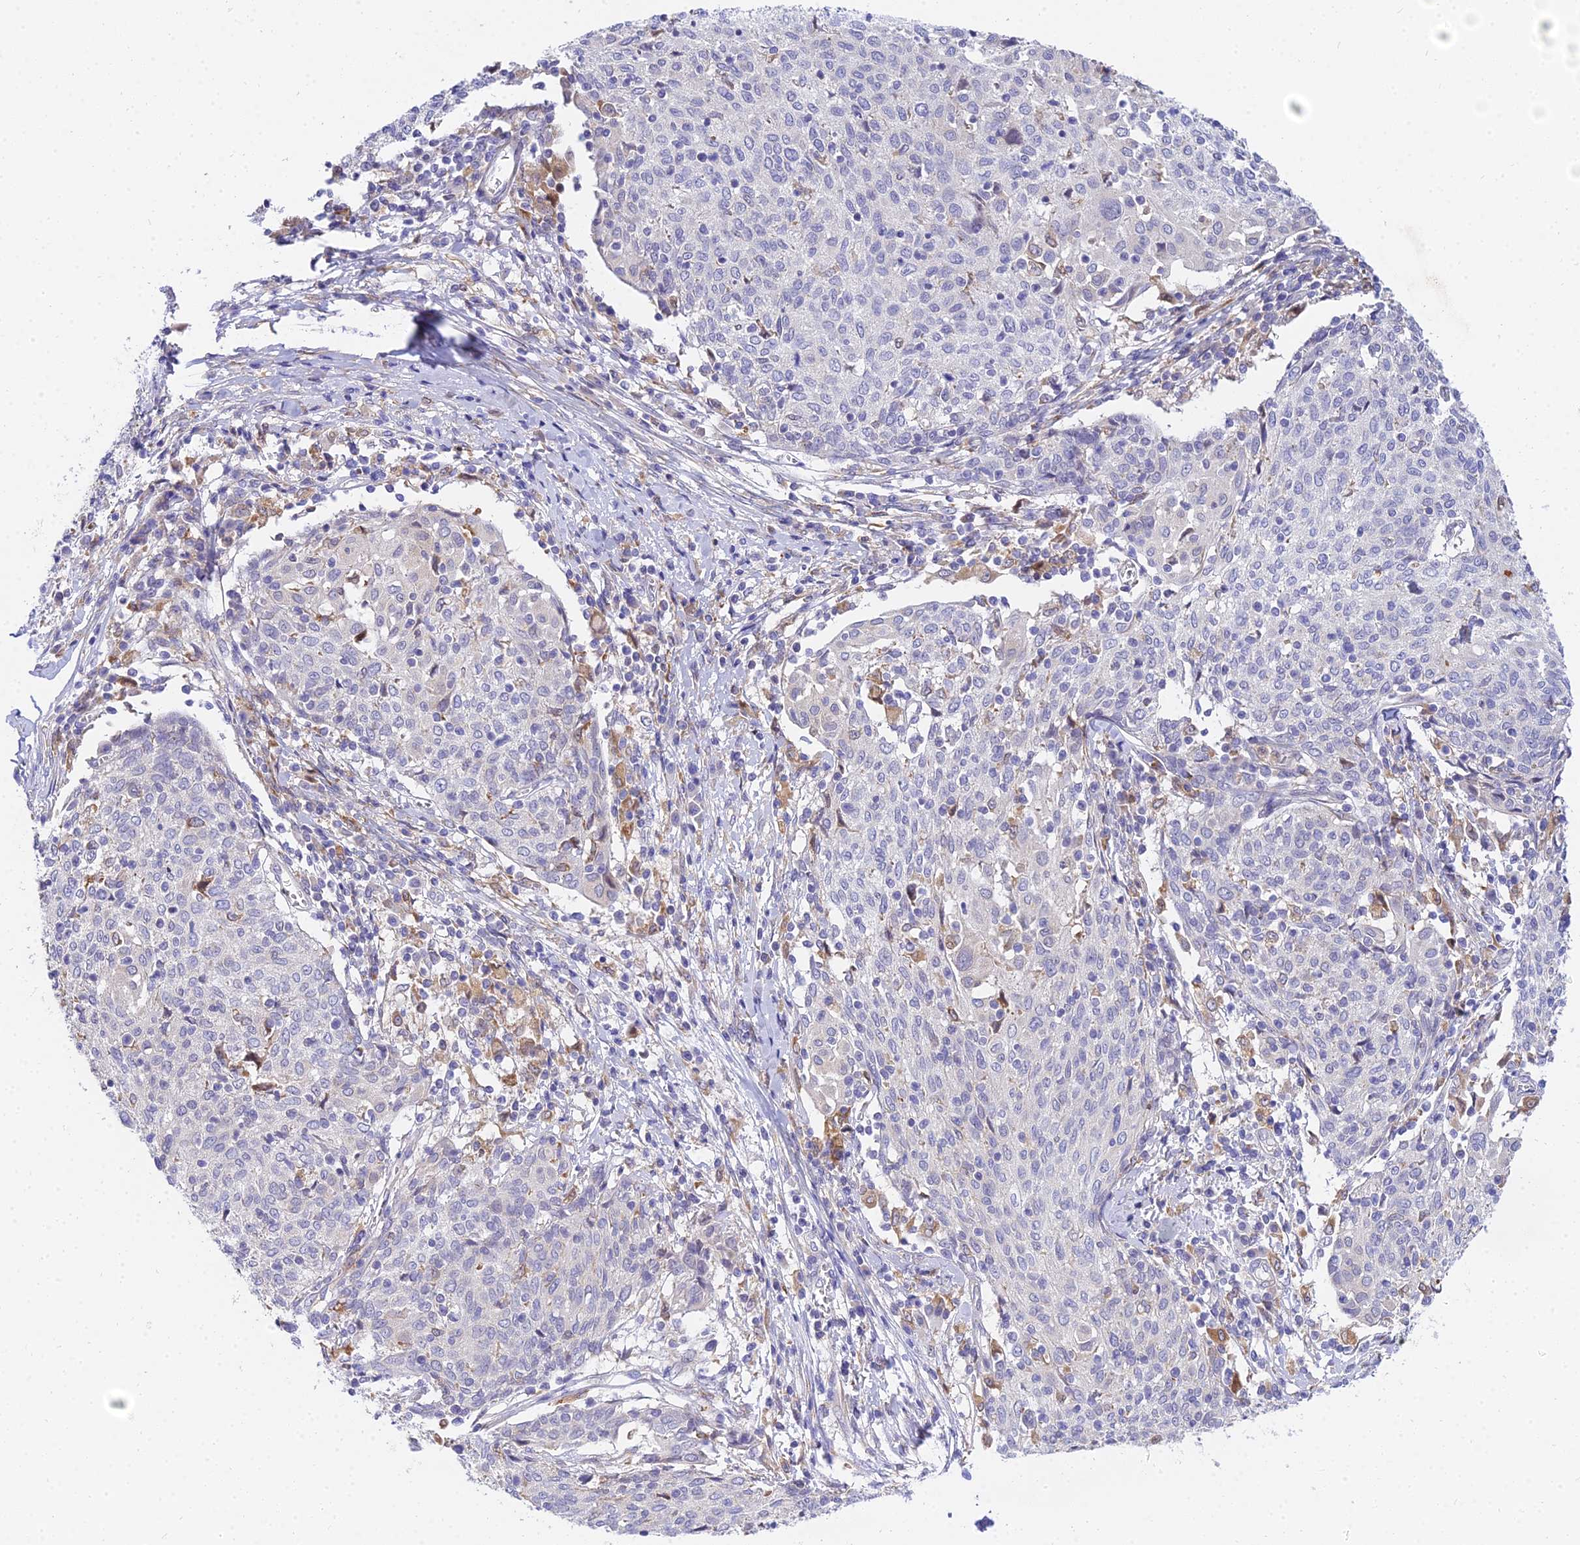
{"staining": {"intensity": "negative", "quantity": "none", "location": "none"}, "tissue": "cervical cancer", "cell_type": "Tumor cells", "image_type": "cancer", "snomed": [{"axis": "morphology", "description": "Squamous cell carcinoma, NOS"}, {"axis": "topography", "description": "Cervix"}], "caption": "This is a photomicrograph of immunohistochemistry staining of cervical cancer (squamous cell carcinoma), which shows no expression in tumor cells.", "gene": "ARL8B", "patient": {"sex": "female", "age": 52}}